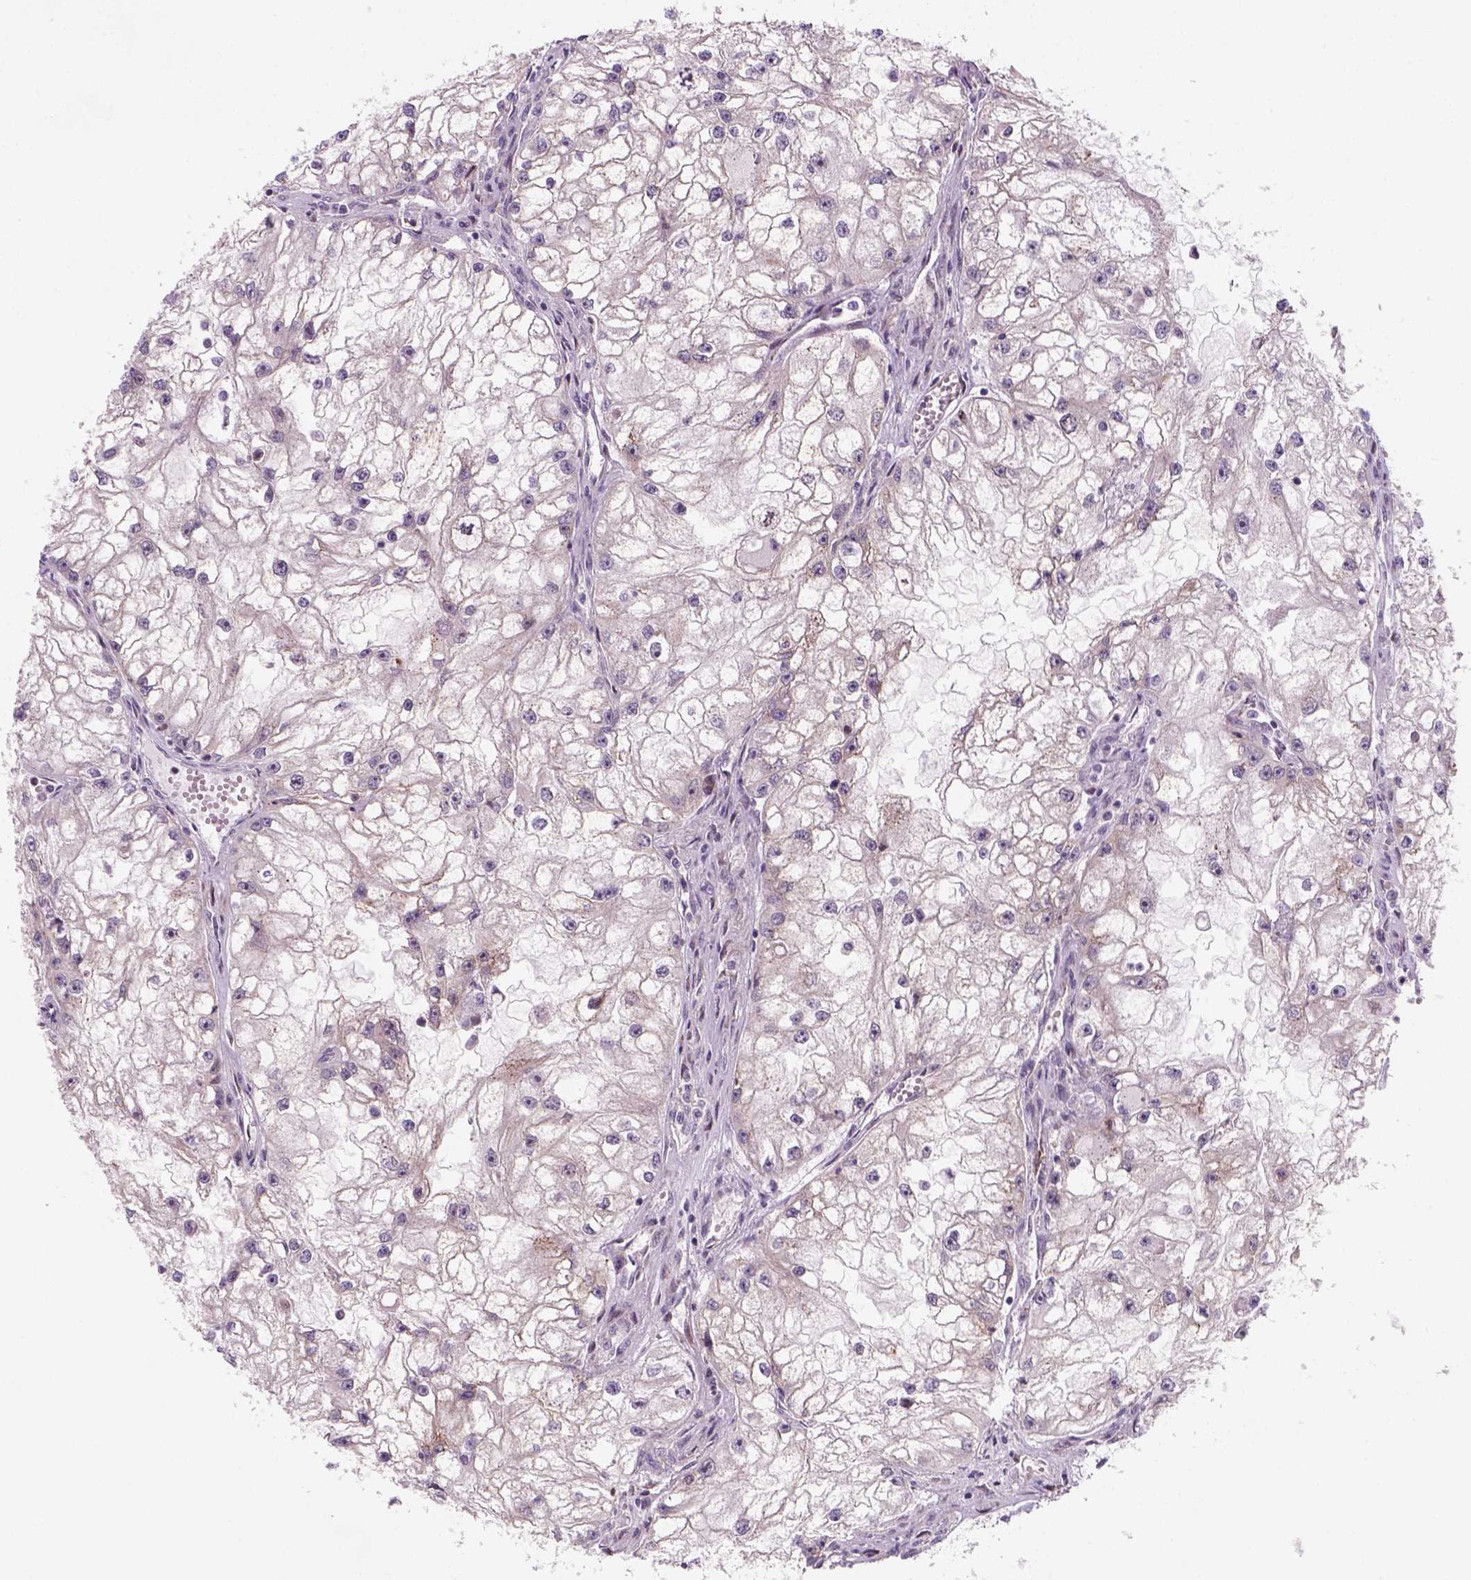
{"staining": {"intensity": "negative", "quantity": "none", "location": "none"}, "tissue": "renal cancer", "cell_type": "Tumor cells", "image_type": "cancer", "snomed": [{"axis": "morphology", "description": "Adenocarcinoma, NOS"}, {"axis": "topography", "description": "Kidney"}], "caption": "IHC image of neoplastic tissue: human adenocarcinoma (renal) stained with DAB displays no significant protein expression in tumor cells. (Brightfield microscopy of DAB immunohistochemistry at high magnification).", "gene": "VSTM5", "patient": {"sex": "male", "age": 59}}